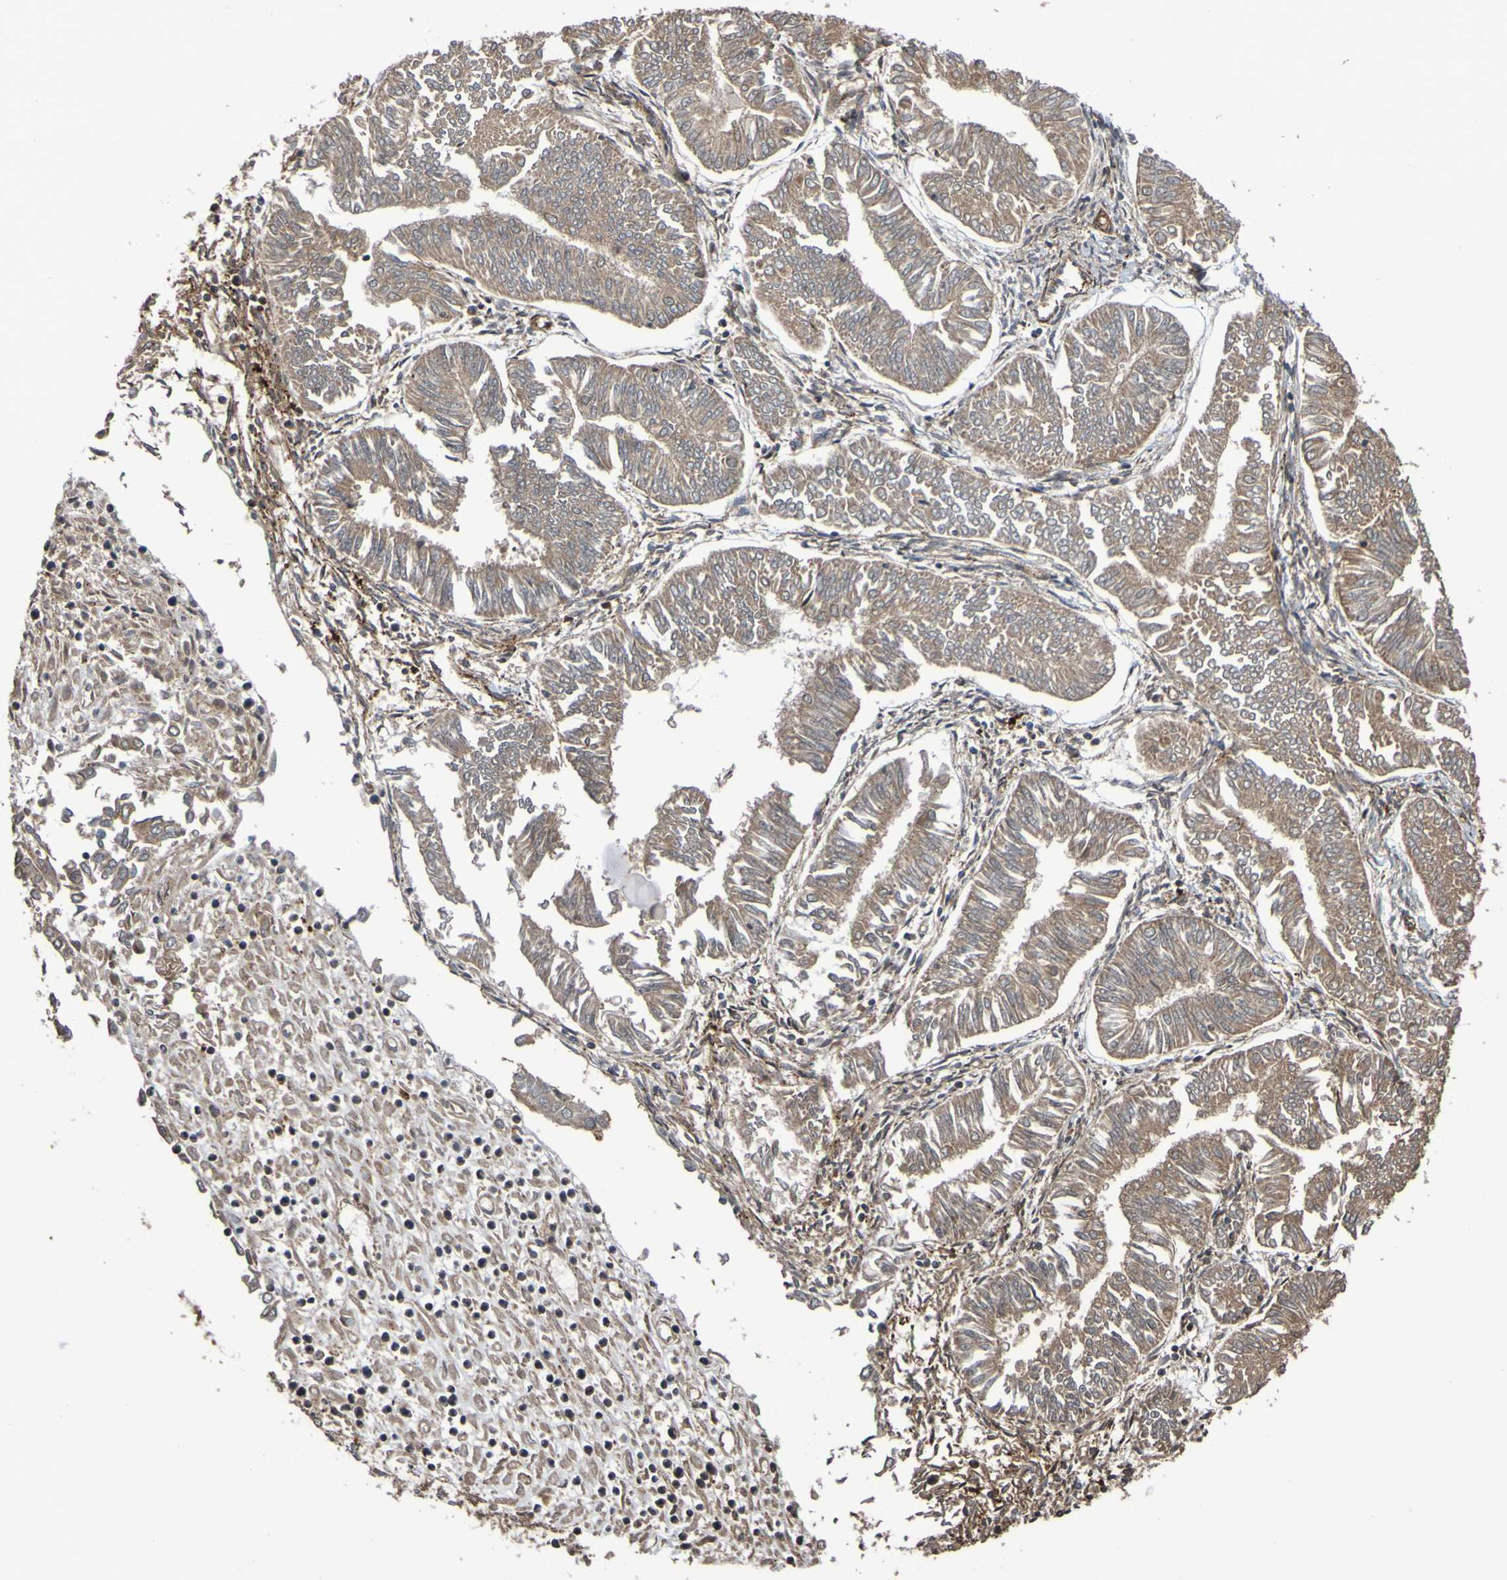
{"staining": {"intensity": "moderate", "quantity": ">75%", "location": "cytoplasmic/membranous"}, "tissue": "endometrial cancer", "cell_type": "Tumor cells", "image_type": "cancer", "snomed": [{"axis": "morphology", "description": "Adenocarcinoma, NOS"}, {"axis": "topography", "description": "Endometrium"}], "caption": "There is medium levels of moderate cytoplasmic/membranous positivity in tumor cells of endometrial adenocarcinoma, as demonstrated by immunohistochemical staining (brown color).", "gene": "UCN", "patient": {"sex": "female", "age": 53}}